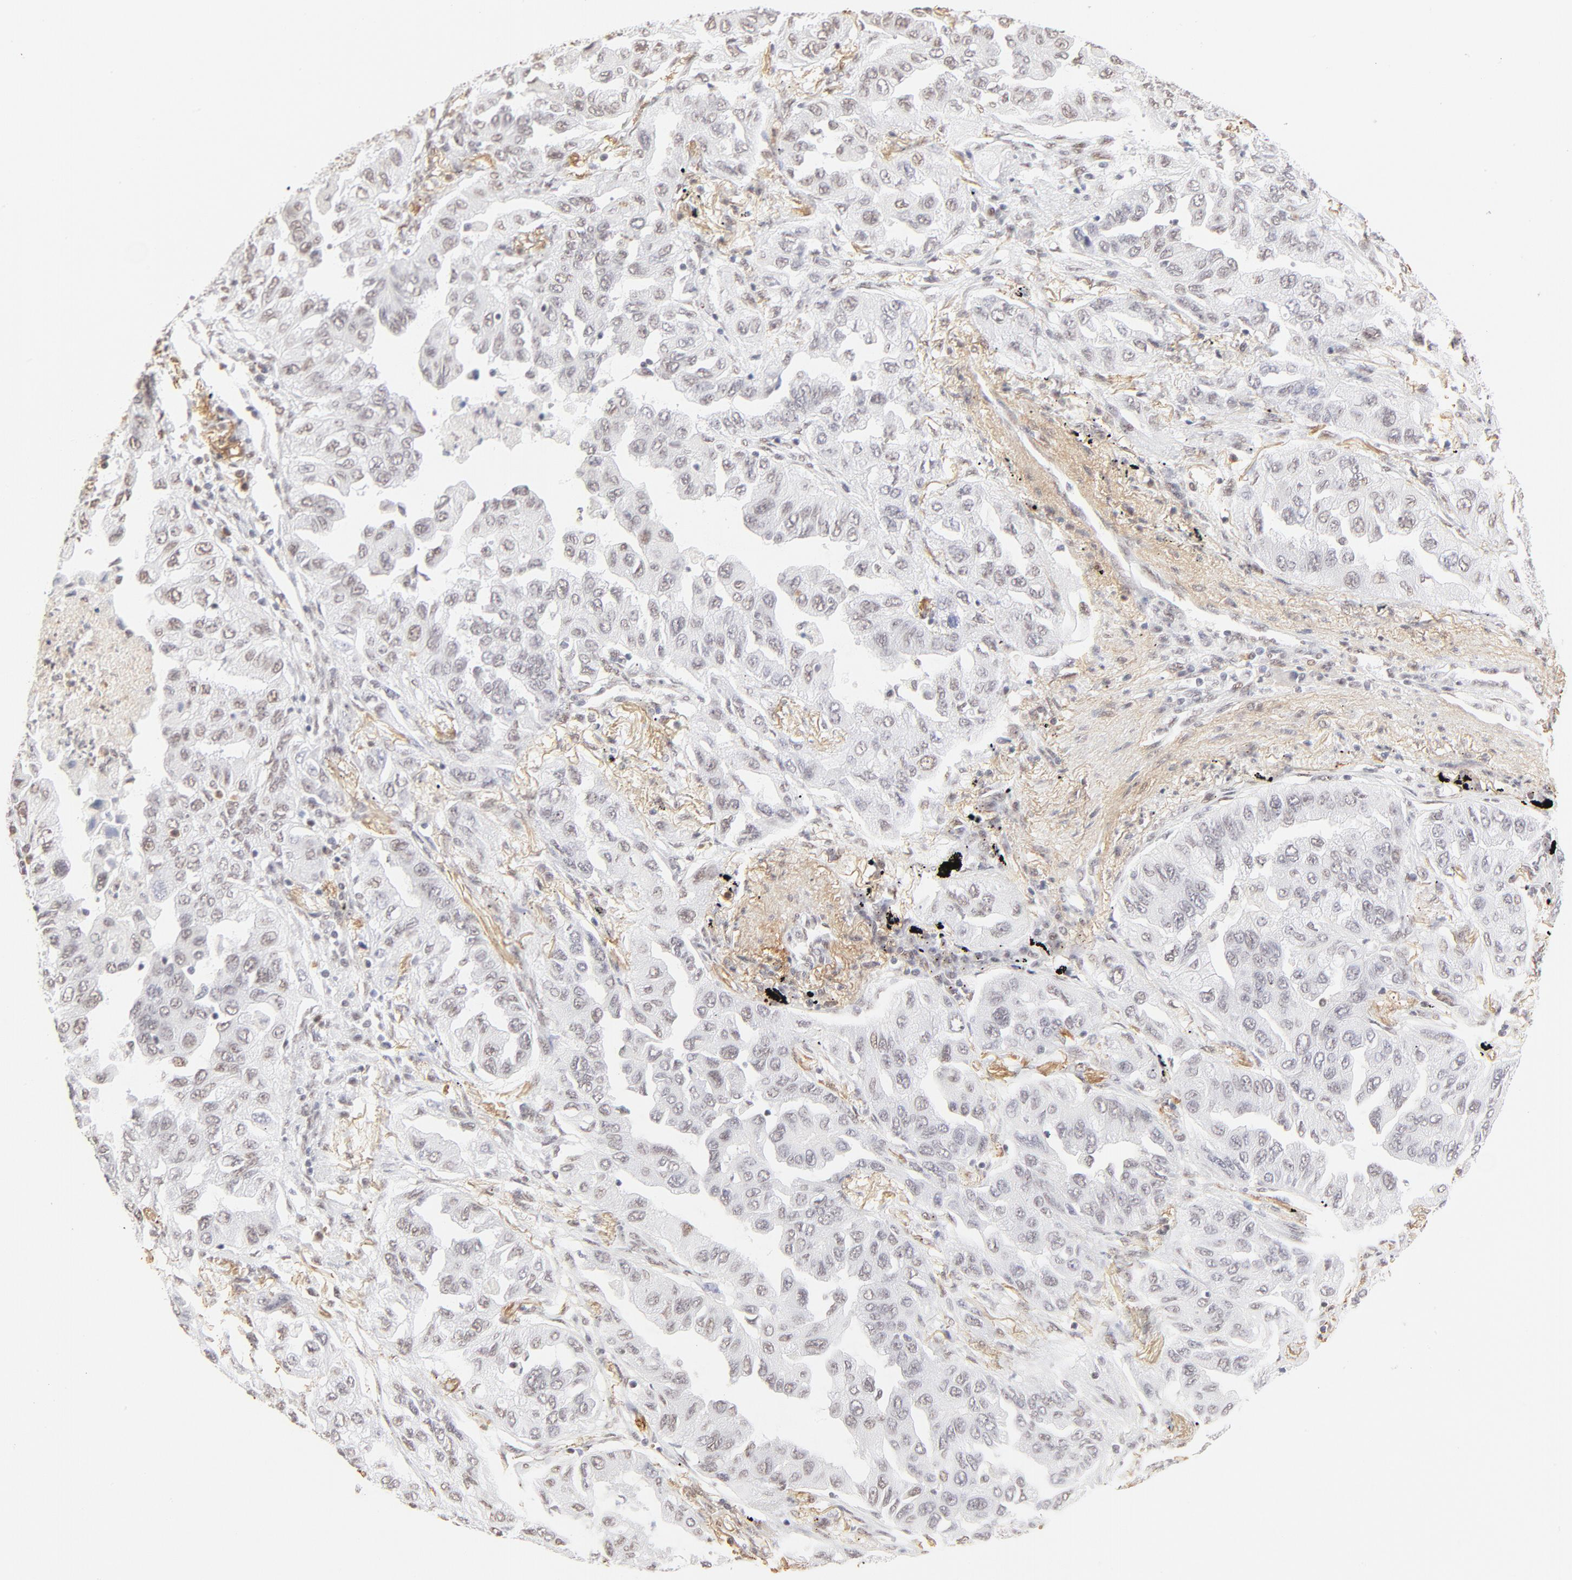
{"staining": {"intensity": "weak", "quantity": "<25%", "location": "nuclear"}, "tissue": "lung cancer", "cell_type": "Tumor cells", "image_type": "cancer", "snomed": [{"axis": "morphology", "description": "Adenocarcinoma, NOS"}, {"axis": "topography", "description": "Lung"}], "caption": "There is no significant expression in tumor cells of lung cancer.", "gene": "PBX1", "patient": {"sex": "female", "age": 65}}